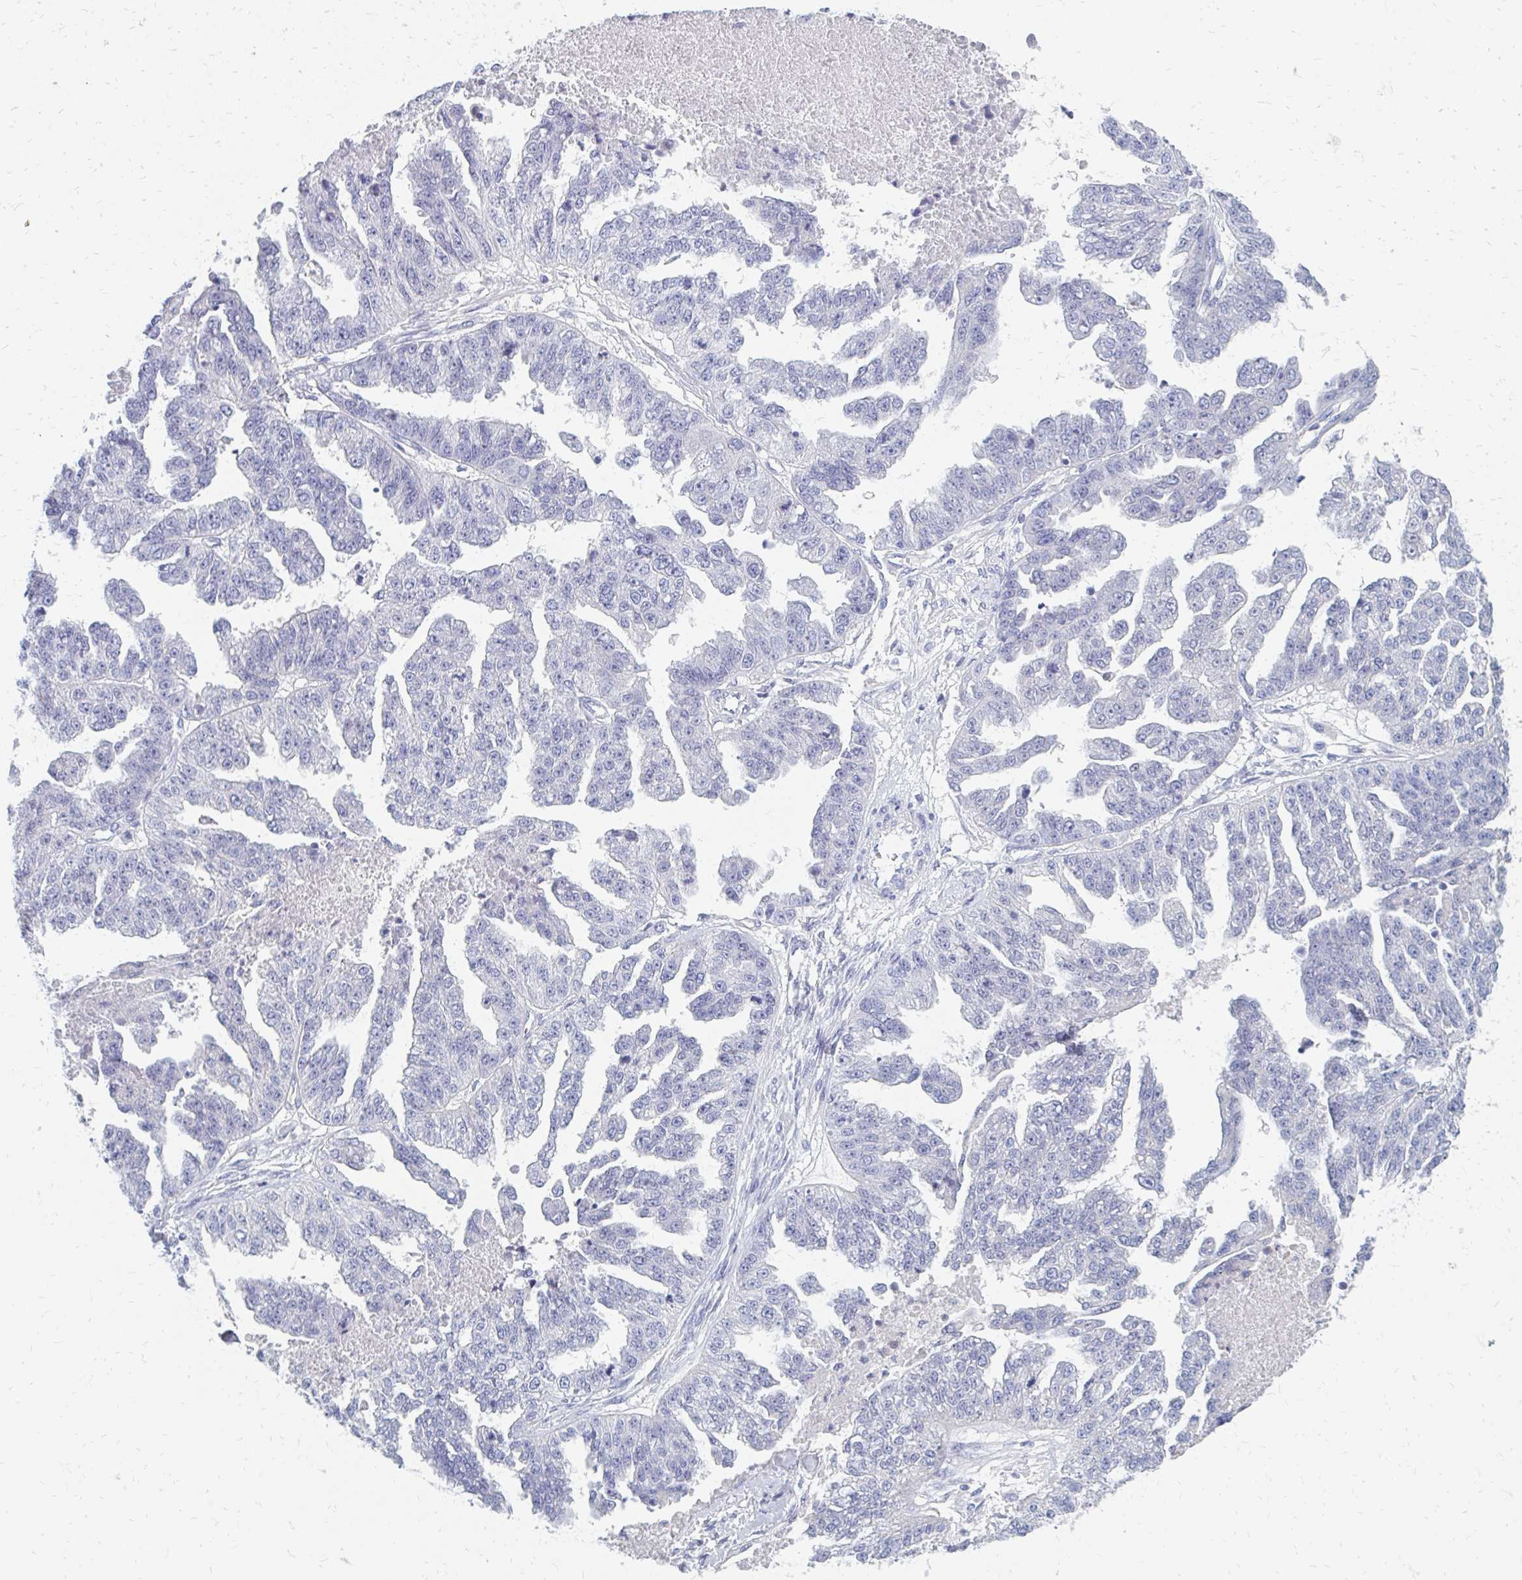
{"staining": {"intensity": "negative", "quantity": "none", "location": "none"}, "tissue": "ovarian cancer", "cell_type": "Tumor cells", "image_type": "cancer", "snomed": [{"axis": "morphology", "description": "Cystadenocarcinoma, serous, NOS"}, {"axis": "topography", "description": "Ovary"}], "caption": "Immunohistochemical staining of human ovarian cancer exhibits no significant expression in tumor cells. The staining is performed using DAB (3,3'-diaminobenzidine) brown chromogen with nuclei counter-stained in using hematoxylin.", "gene": "OR10V1", "patient": {"sex": "female", "age": 58}}